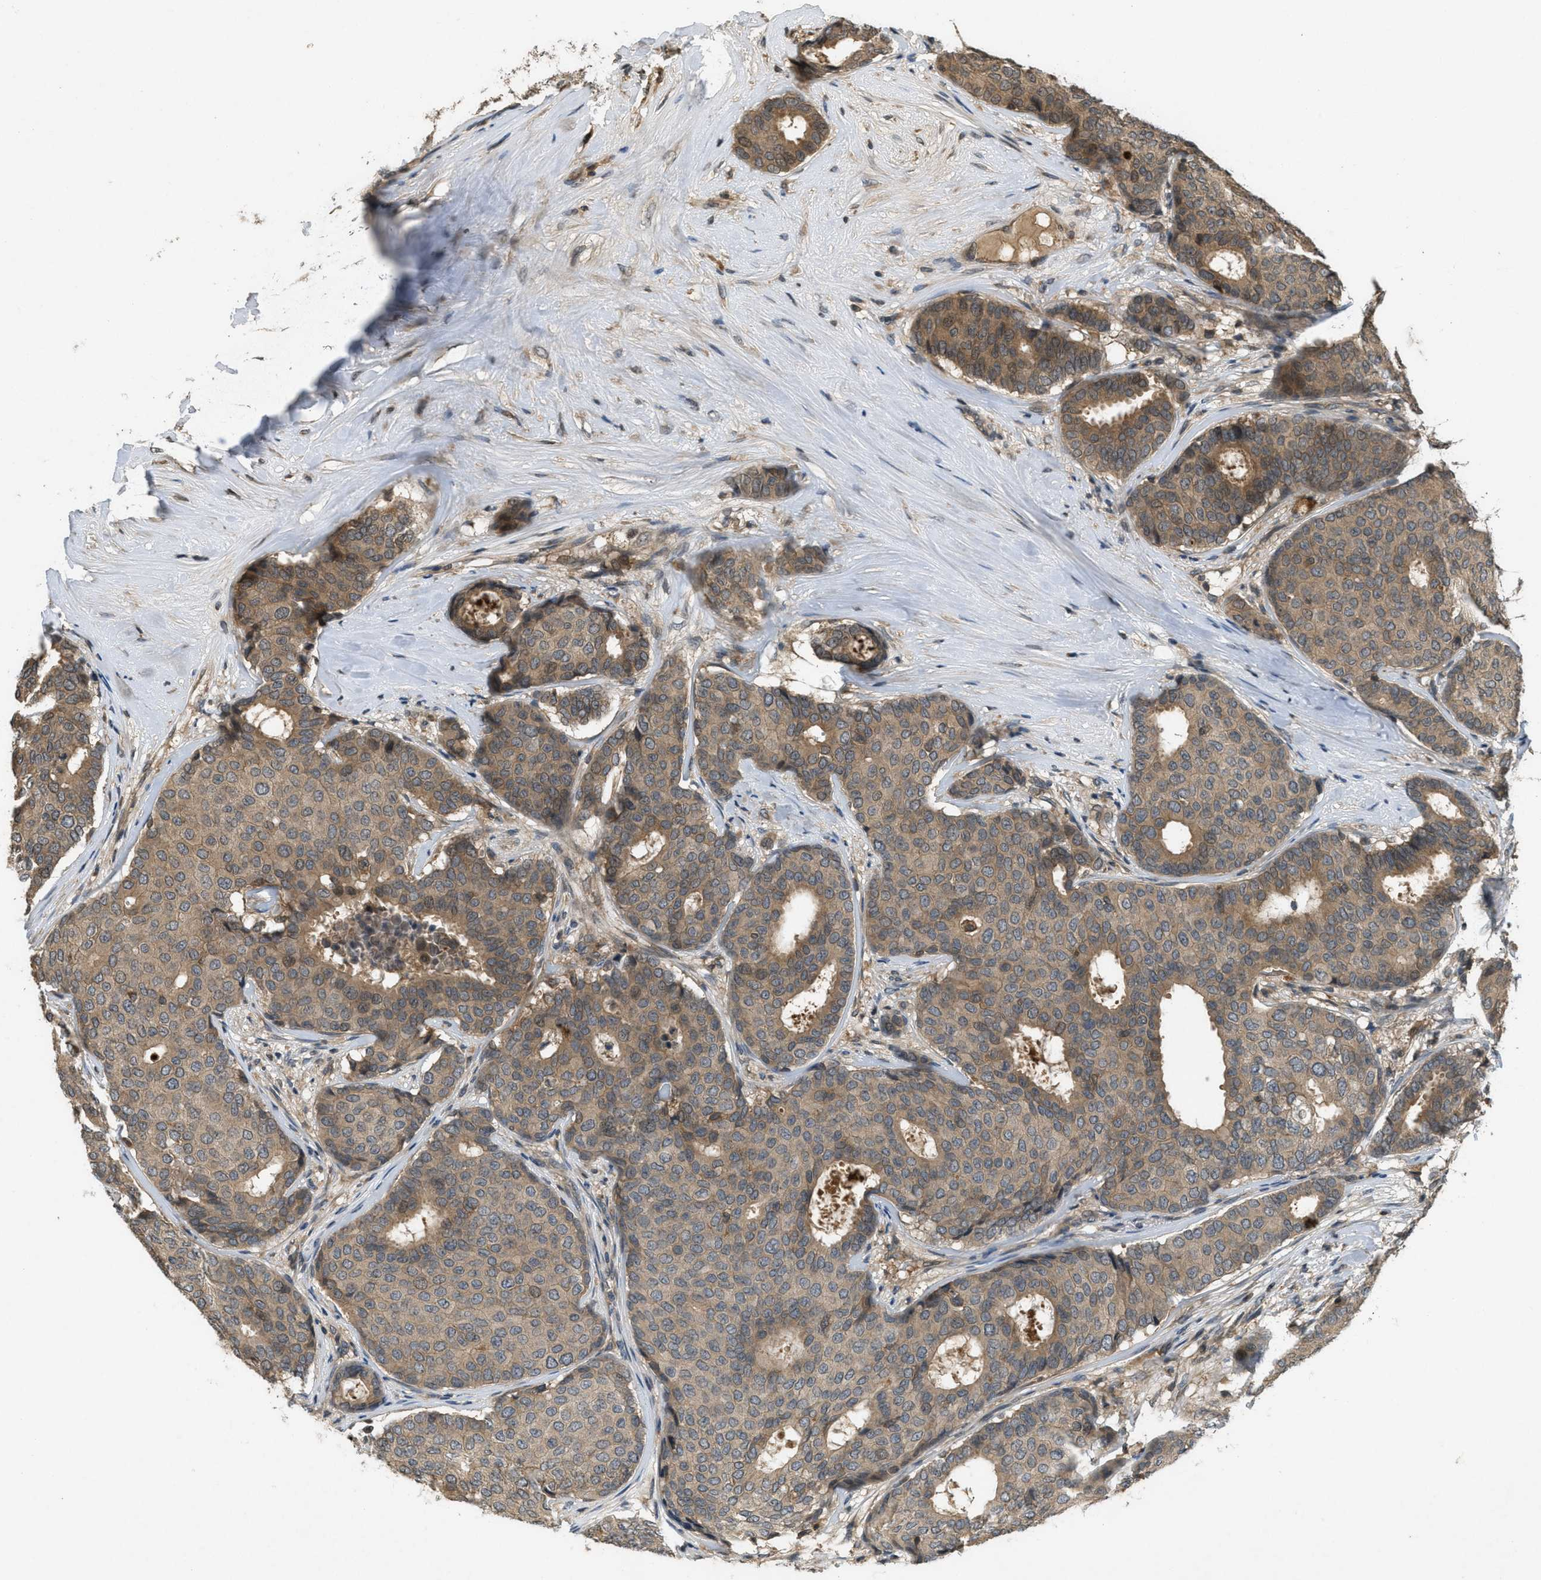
{"staining": {"intensity": "moderate", "quantity": ">75%", "location": "cytoplasmic/membranous"}, "tissue": "breast cancer", "cell_type": "Tumor cells", "image_type": "cancer", "snomed": [{"axis": "morphology", "description": "Duct carcinoma"}, {"axis": "topography", "description": "Breast"}], "caption": "The micrograph displays staining of breast infiltrating ductal carcinoma, revealing moderate cytoplasmic/membranous protein staining (brown color) within tumor cells. Ihc stains the protein of interest in brown and the nuclei are stained blue.", "gene": "ATG7", "patient": {"sex": "female", "age": 75}}